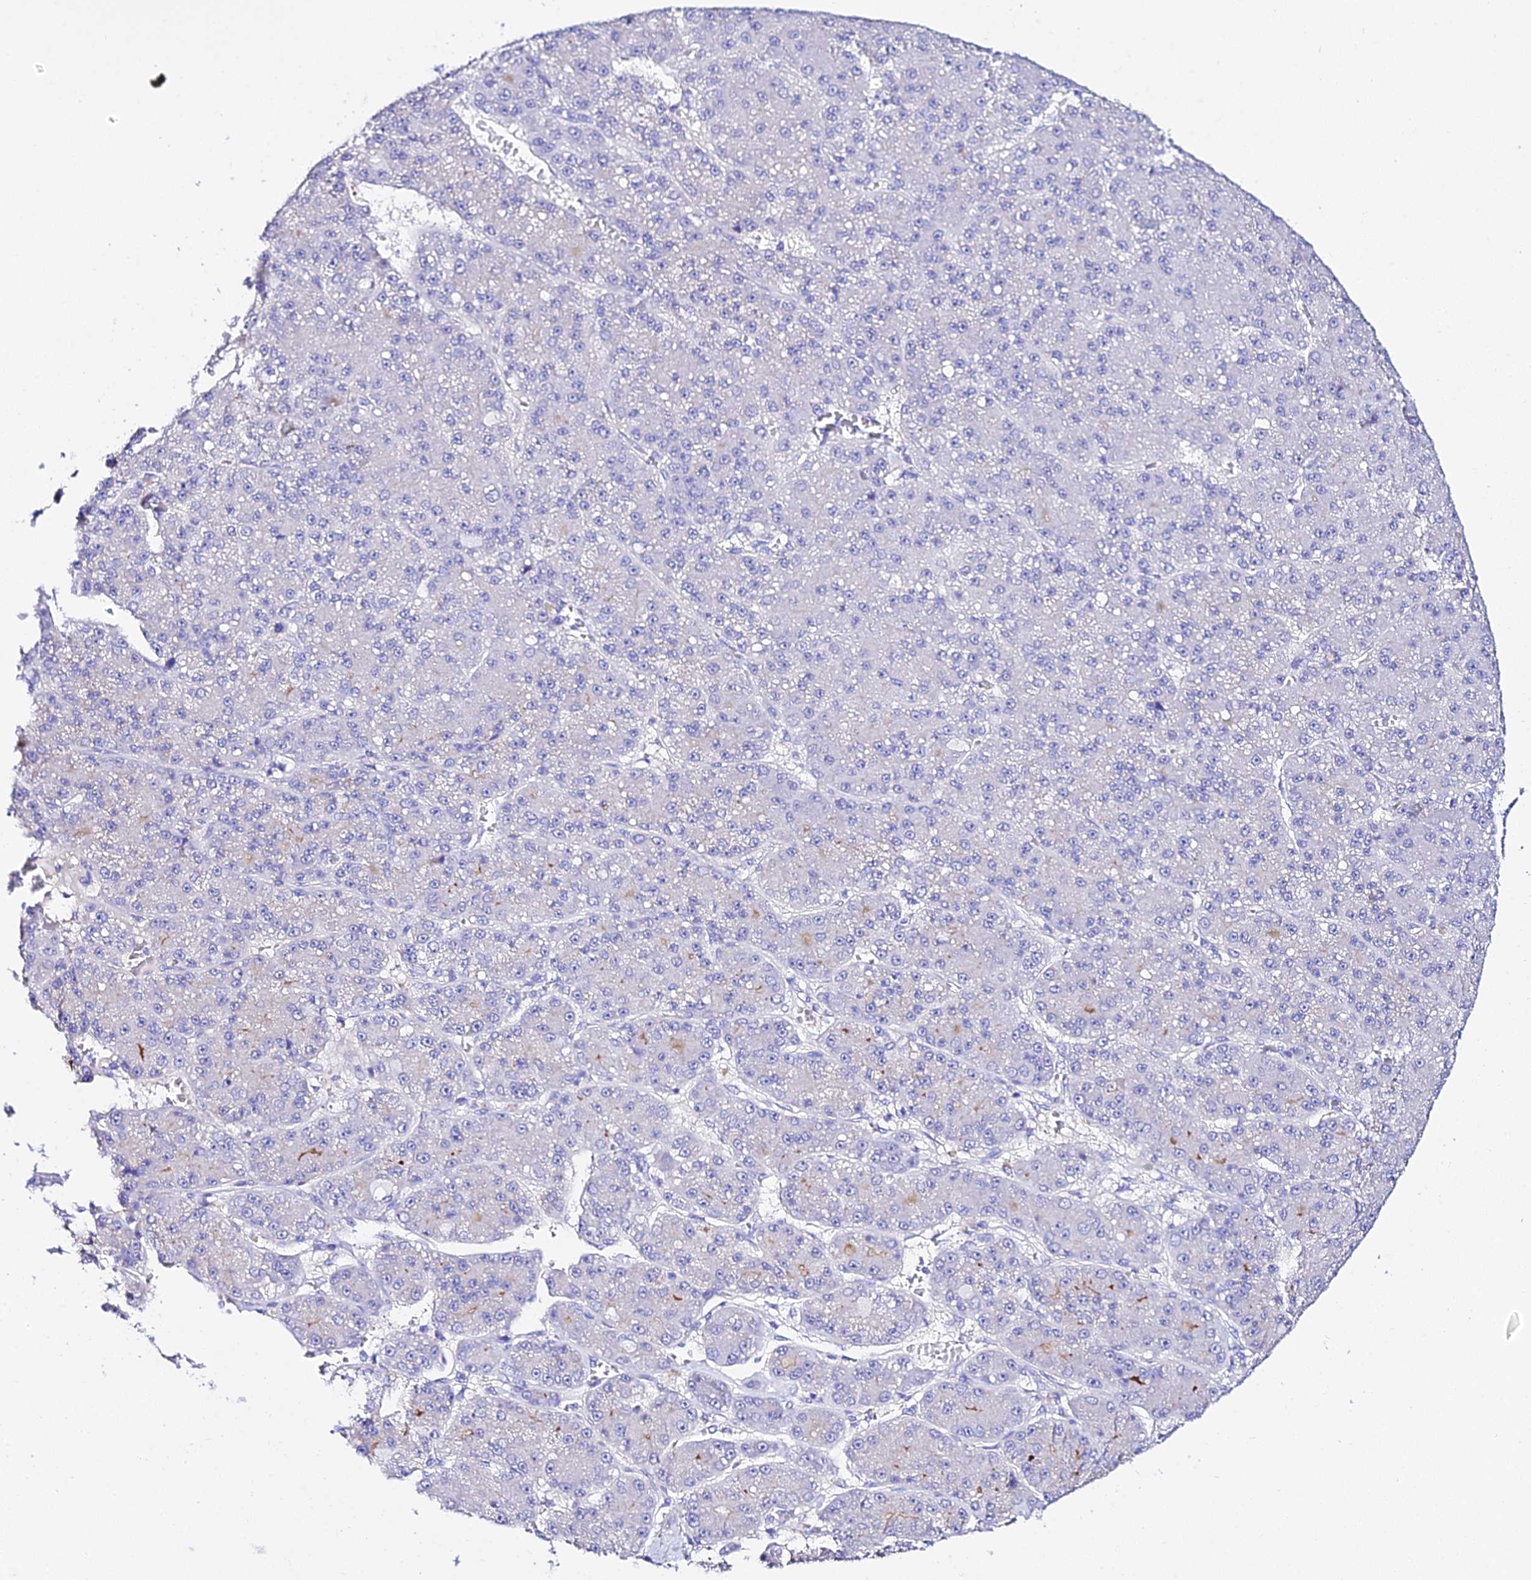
{"staining": {"intensity": "negative", "quantity": "none", "location": "none"}, "tissue": "liver cancer", "cell_type": "Tumor cells", "image_type": "cancer", "snomed": [{"axis": "morphology", "description": "Carcinoma, Hepatocellular, NOS"}, {"axis": "topography", "description": "Liver"}], "caption": "Histopathology image shows no protein staining in tumor cells of hepatocellular carcinoma (liver) tissue.", "gene": "TMEM117", "patient": {"sex": "male", "age": 67}}